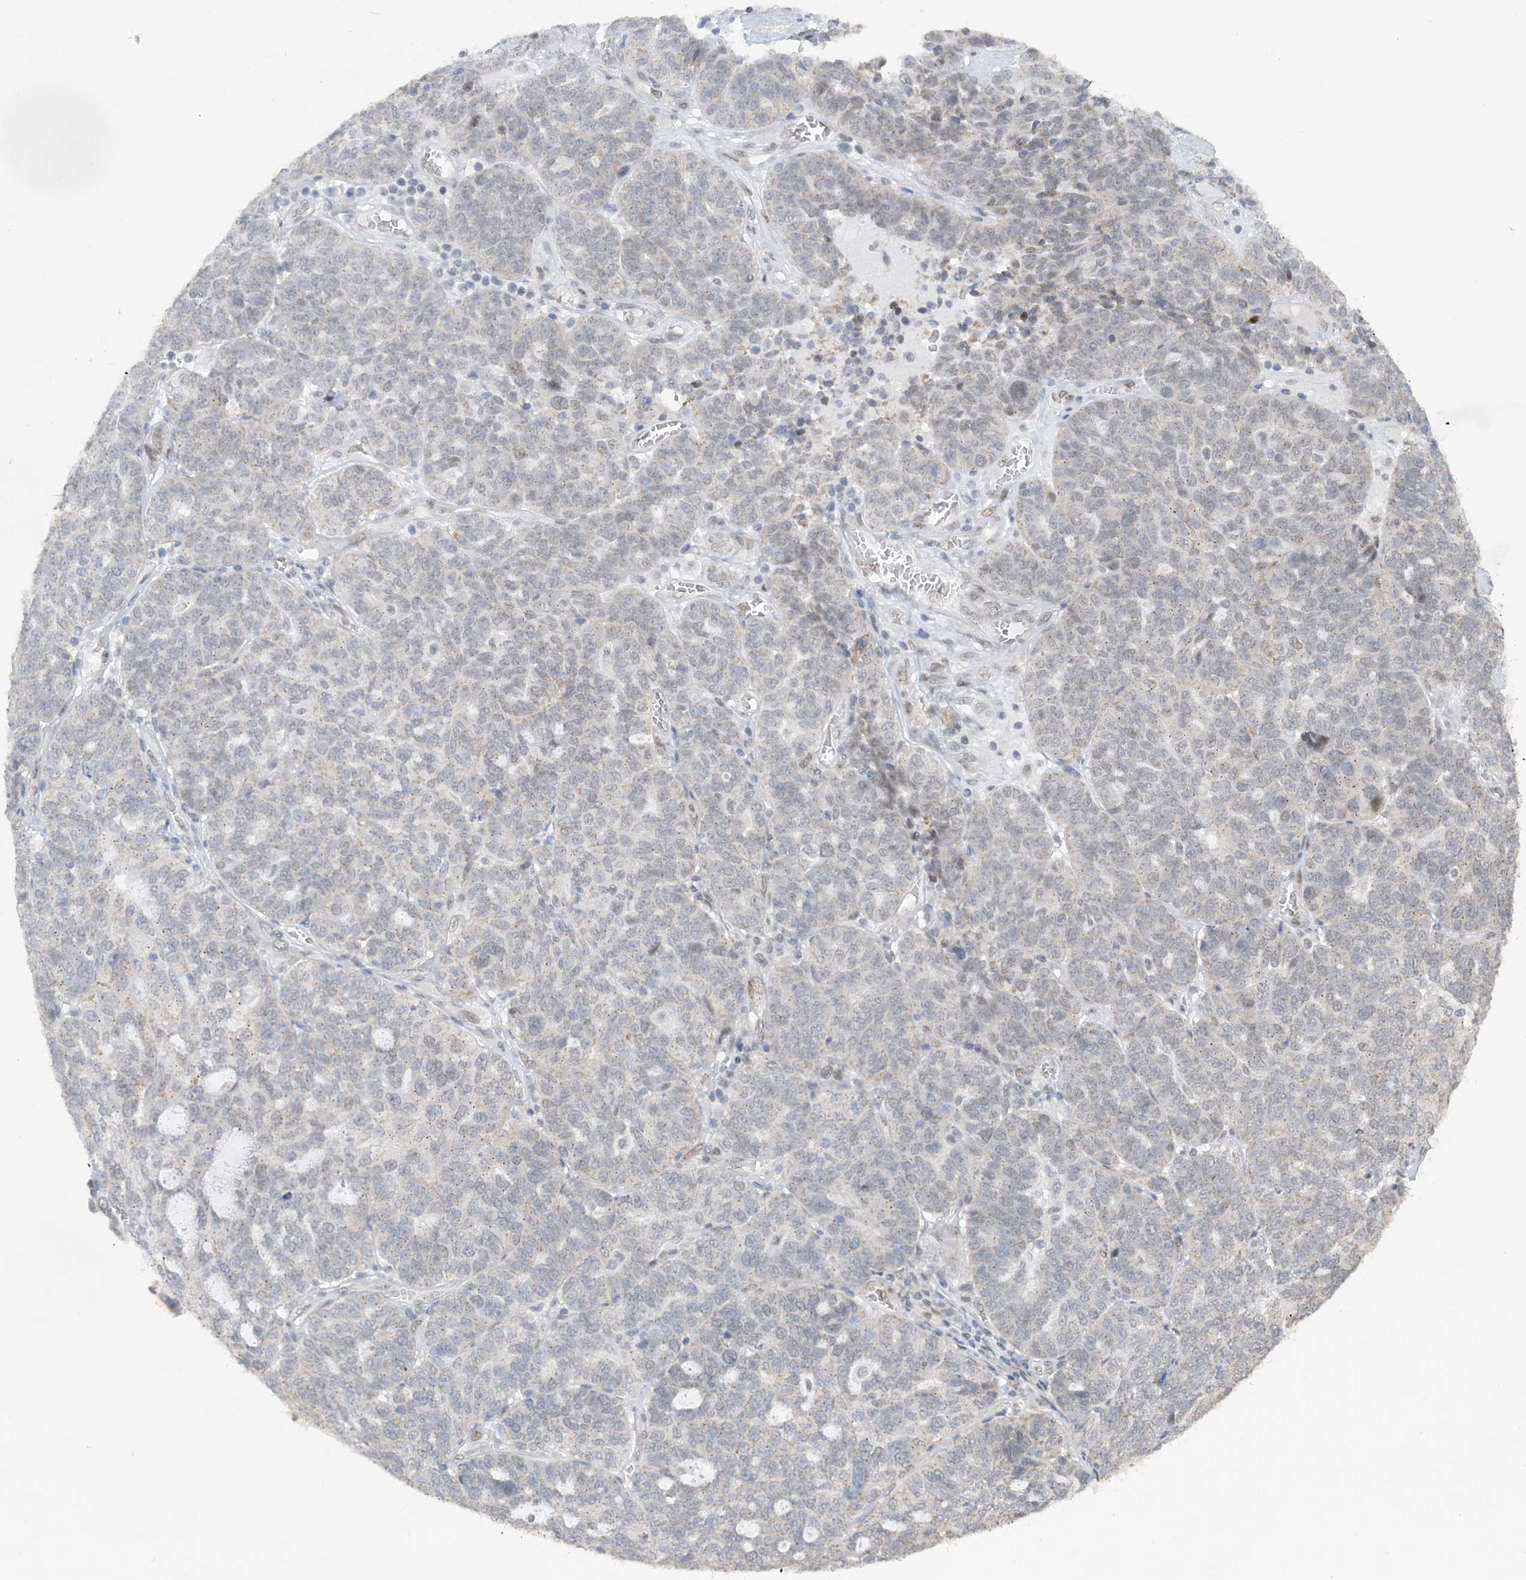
{"staining": {"intensity": "negative", "quantity": "none", "location": "none"}, "tissue": "ovarian cancer", "cell_type": "Tumor cells", "image_type": "cancer", "snomed": [{"axis": "morphology", "description": "Cystadenocarcinoma, serous, NOS"}, {"axis": "topography", "description": "Ovary"}], "caption": "There is no significant expression in tumor cells of ovarian serous cystadenocarcinoma.", "gene": "WAC", "patient": {"sex": "female", "age": 59}}